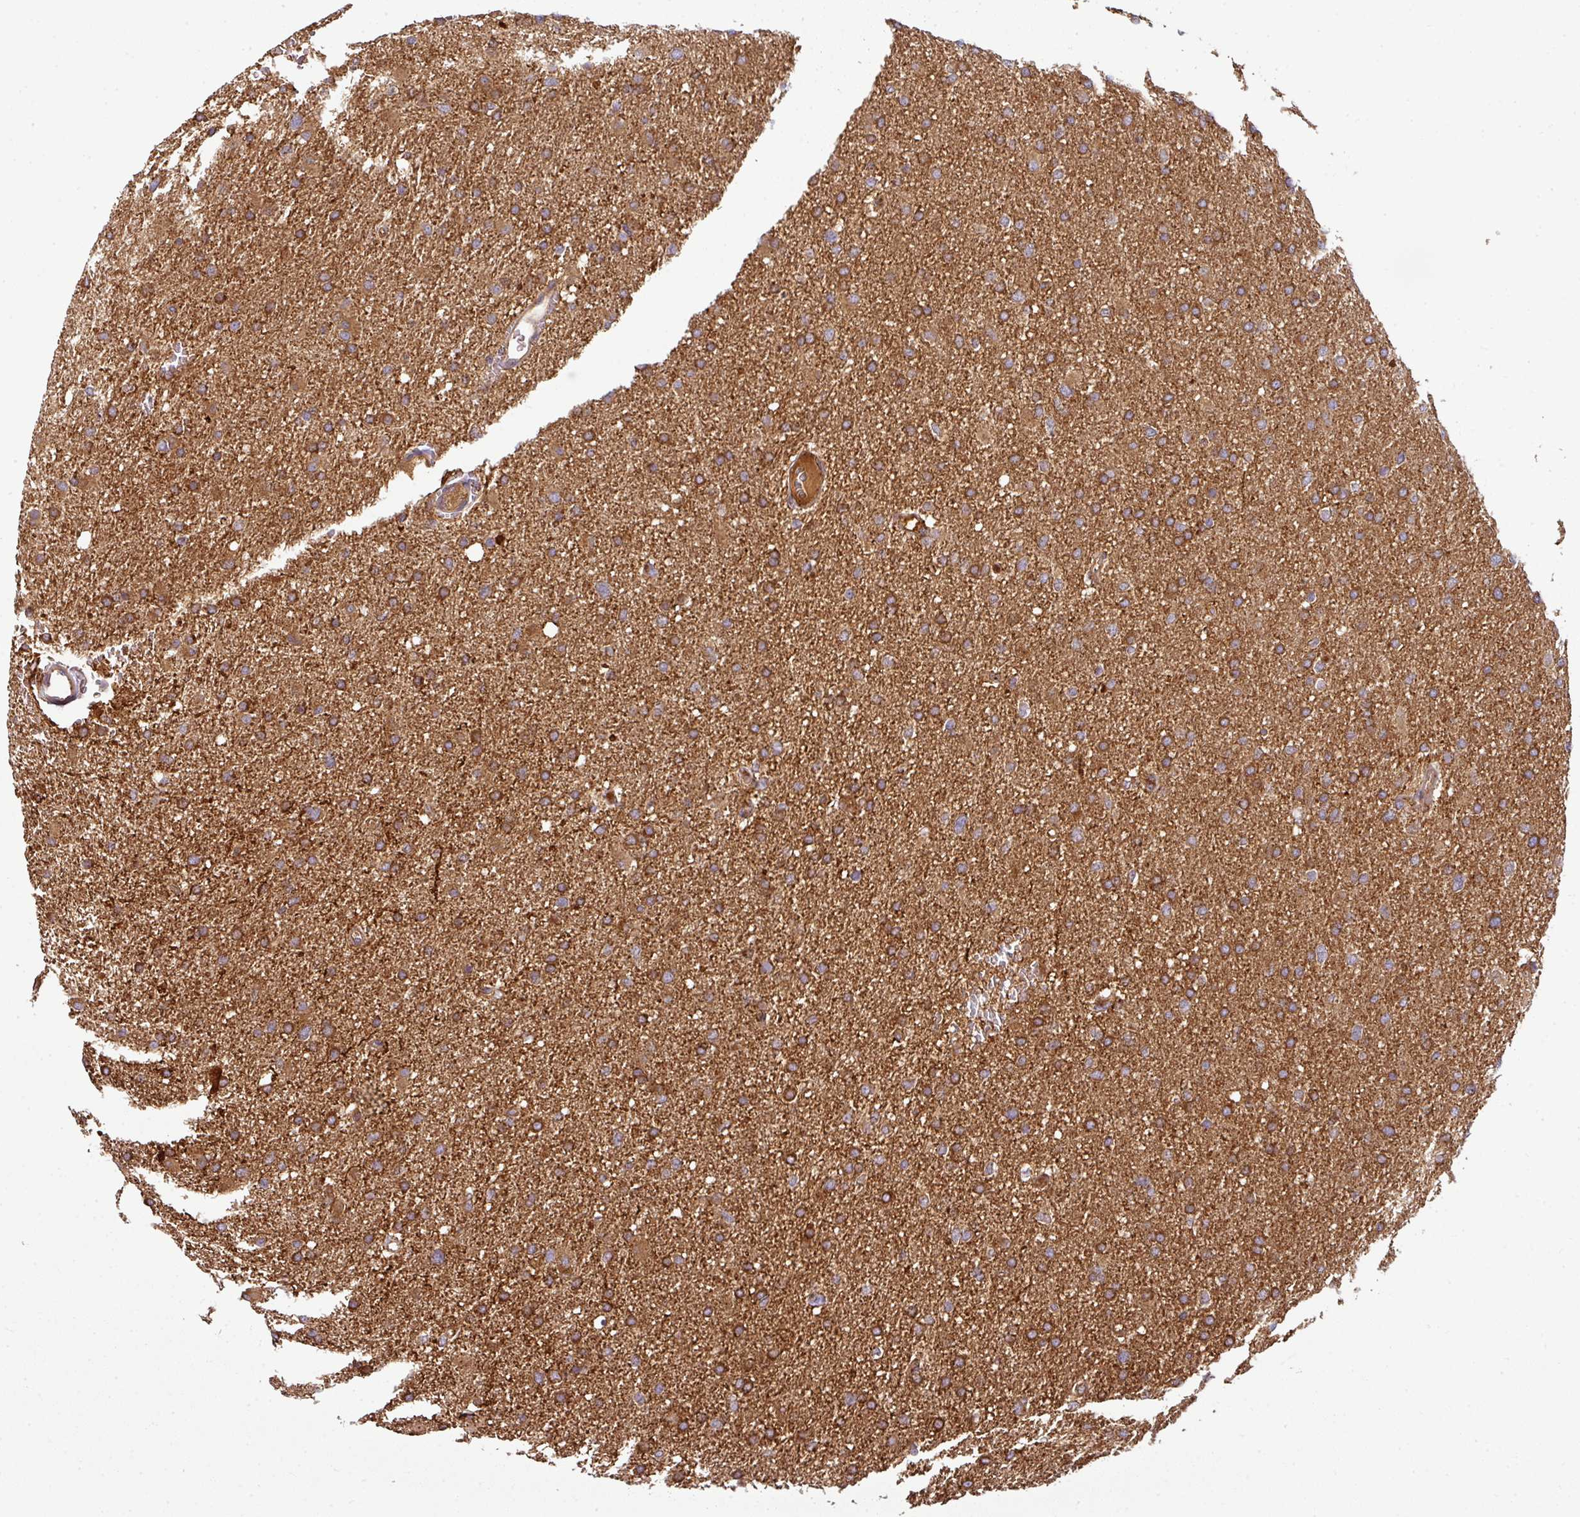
{"staining": {"intensity": "moderate", "quantity": ">75%", "location": "cytoplasmic/membranous"}, "tissue": "glioma", "cell_type": "Tumor cells", "image_type": "cancer", "snomed": [{"axis": "morphology", "description": "Glioma, malignant, High grade"}, {"axis": "topography", "description": "Cerebral cortex"}], "caption": "Moderate cytoplasmic/membranous protein staining is seen in approximately >75% of tumor cells in malignant glioma (high-grade).", "gene": "PRELID3B", "patient": {"sex": "female", "age": 36}}